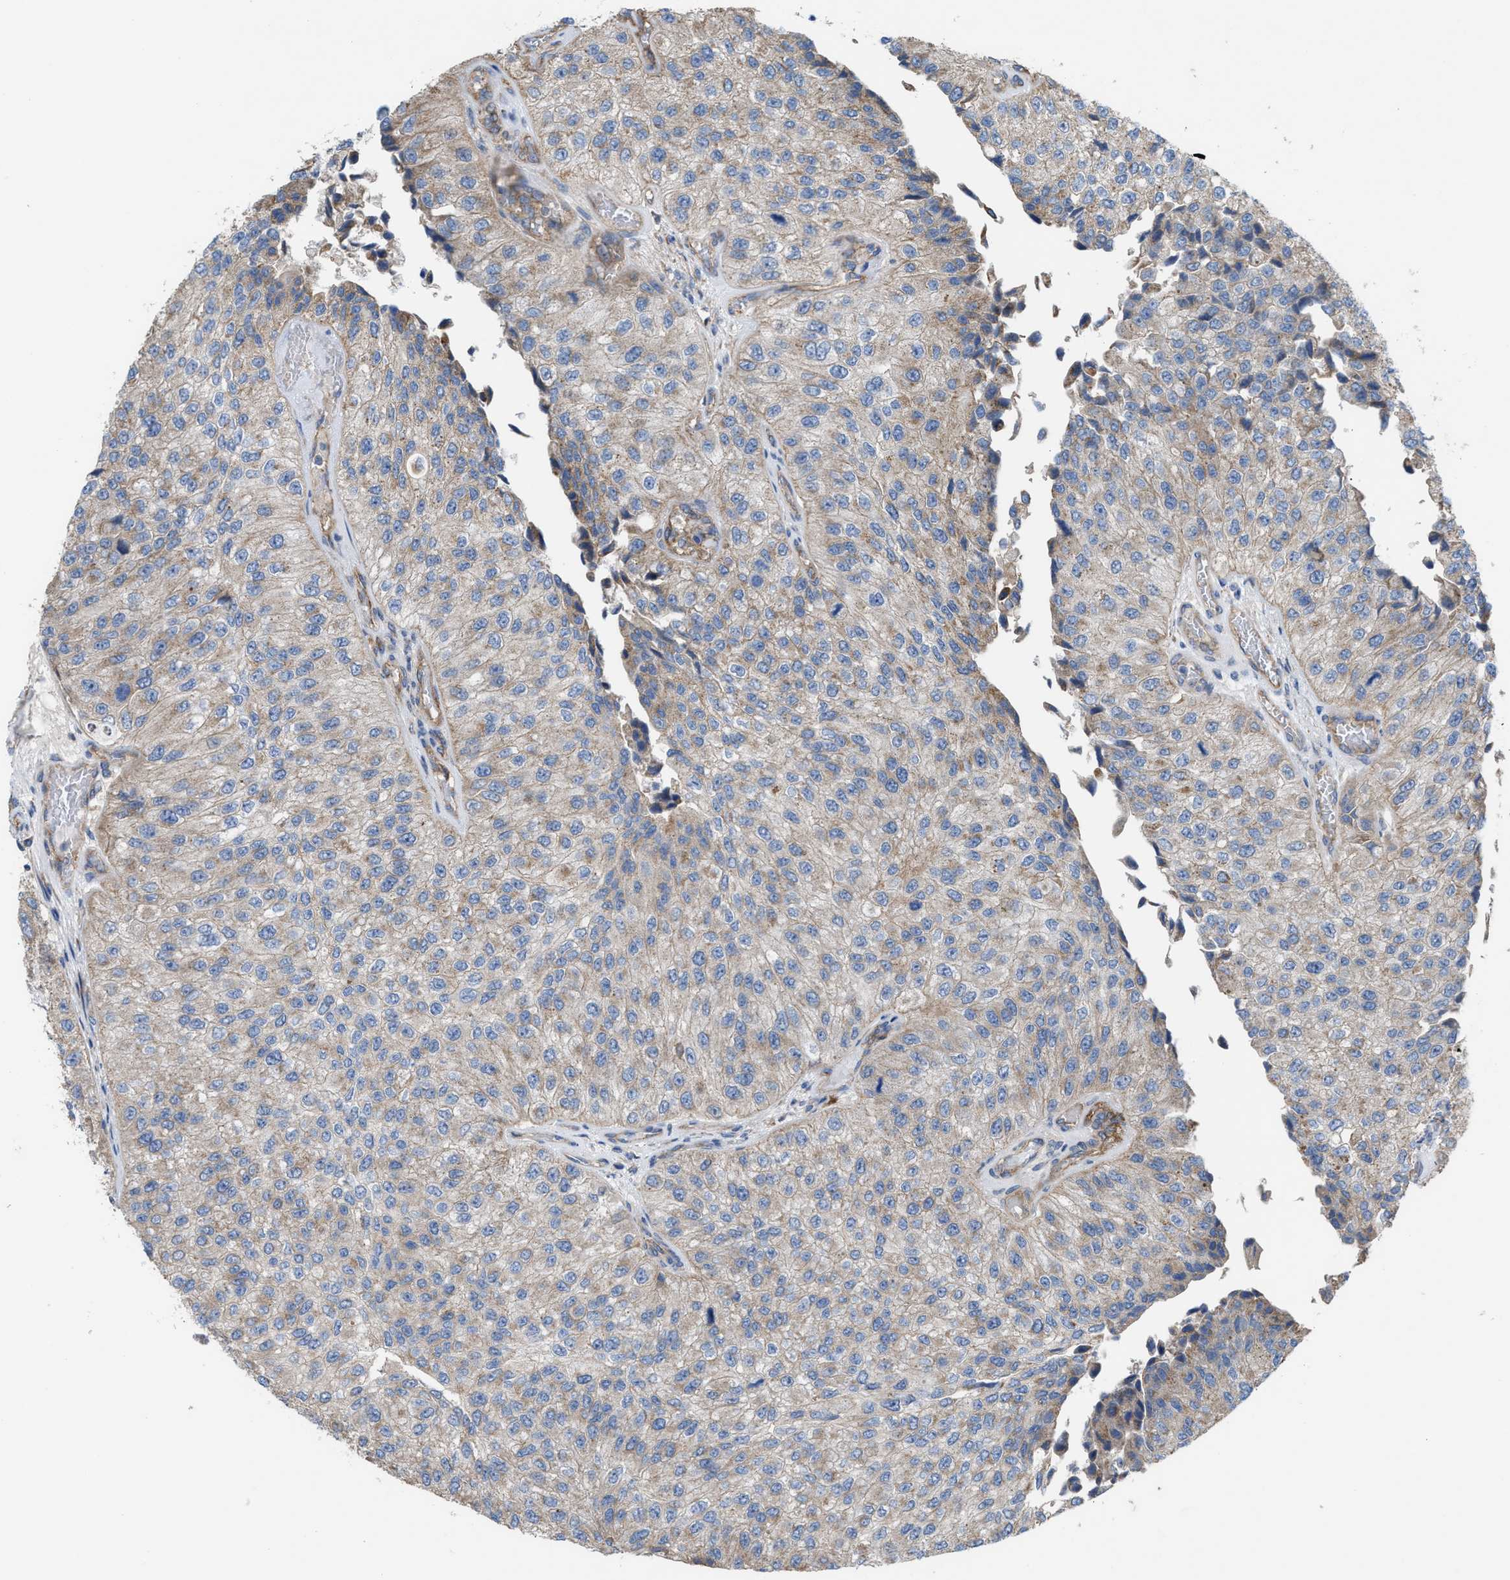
{"staining": {"intensity": "weak", "quantity": "<25%", "location": "cytoplasmic/membranous"}, "tissue": "urothelial cancer", "cell_type": "Tumor cells", "image_type": "cancer", "snomed": [{"axis": "morphology", "description": "Urothelial carcinoma, High grade"}, {"axis": "topography", "description": "Kidney"}, {"axis": "topography", "description": "Urinary bladder"}], "caption": "Protein analysis of high-grade urothelial carcinoma reveals no significant expression in tumor cells.", "gene": "OXSM", "patient": {"sex": "male", "age": 77}}